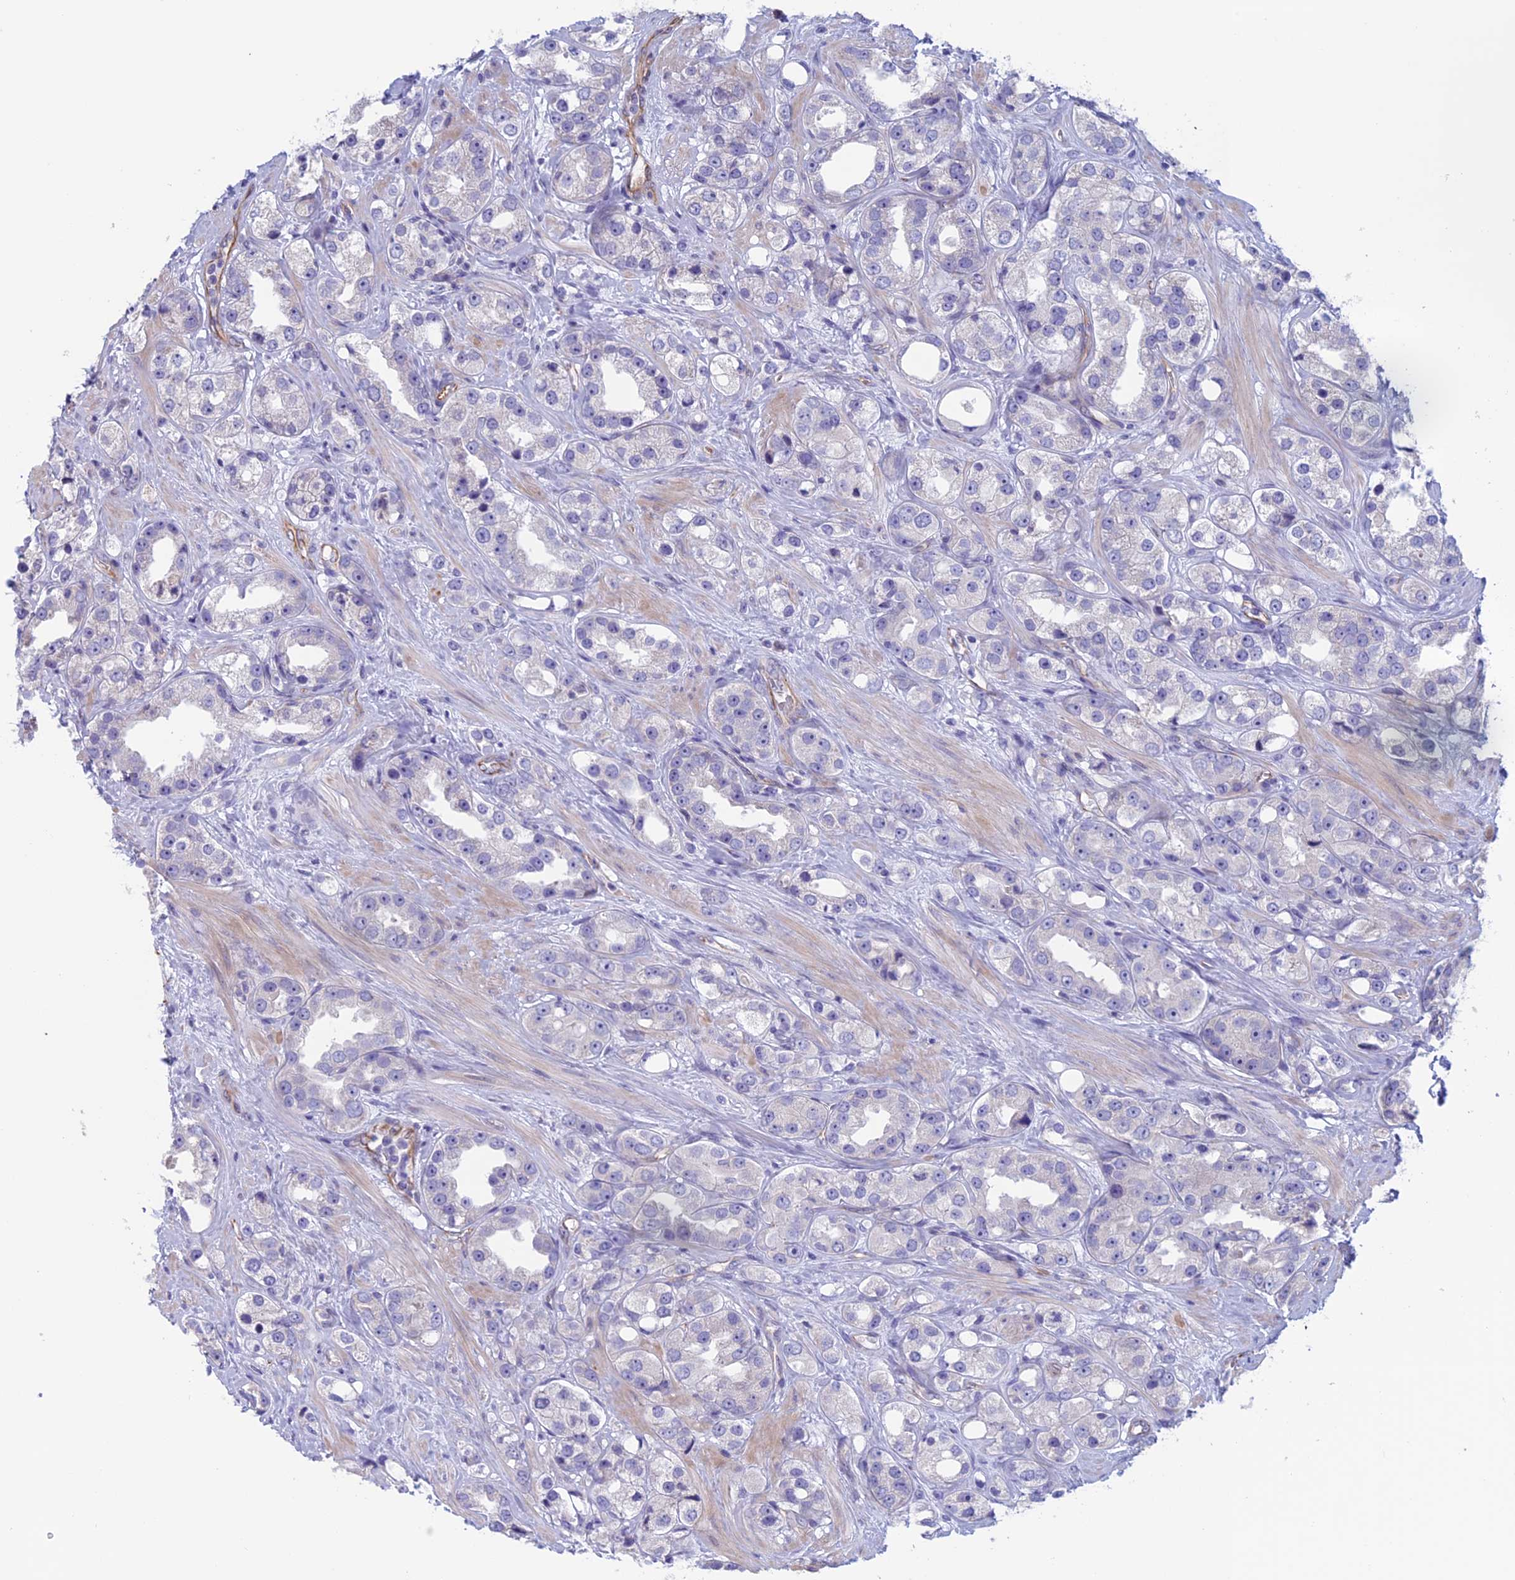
{"staining": {"intensity": "negative", "quantity": "none", "location": "none"}, "tissue": "prostate cancer", "cell_type": "Tumor cells", "image_type": "cancer", "snomed": [{"axis": "morphology", "description": "Adenocarcinoma, NOS"}, {"axis": "topography", "description": "Prostate"}], "caption": "This image is of prostate cancer stained with immunohistochemistry to label a protein in brown with the nuclei are counter-stained blue. There is no positivity in tumor cells.", "gene": "BCL2L10", "patient": {"sex": "male", "age": 79}}